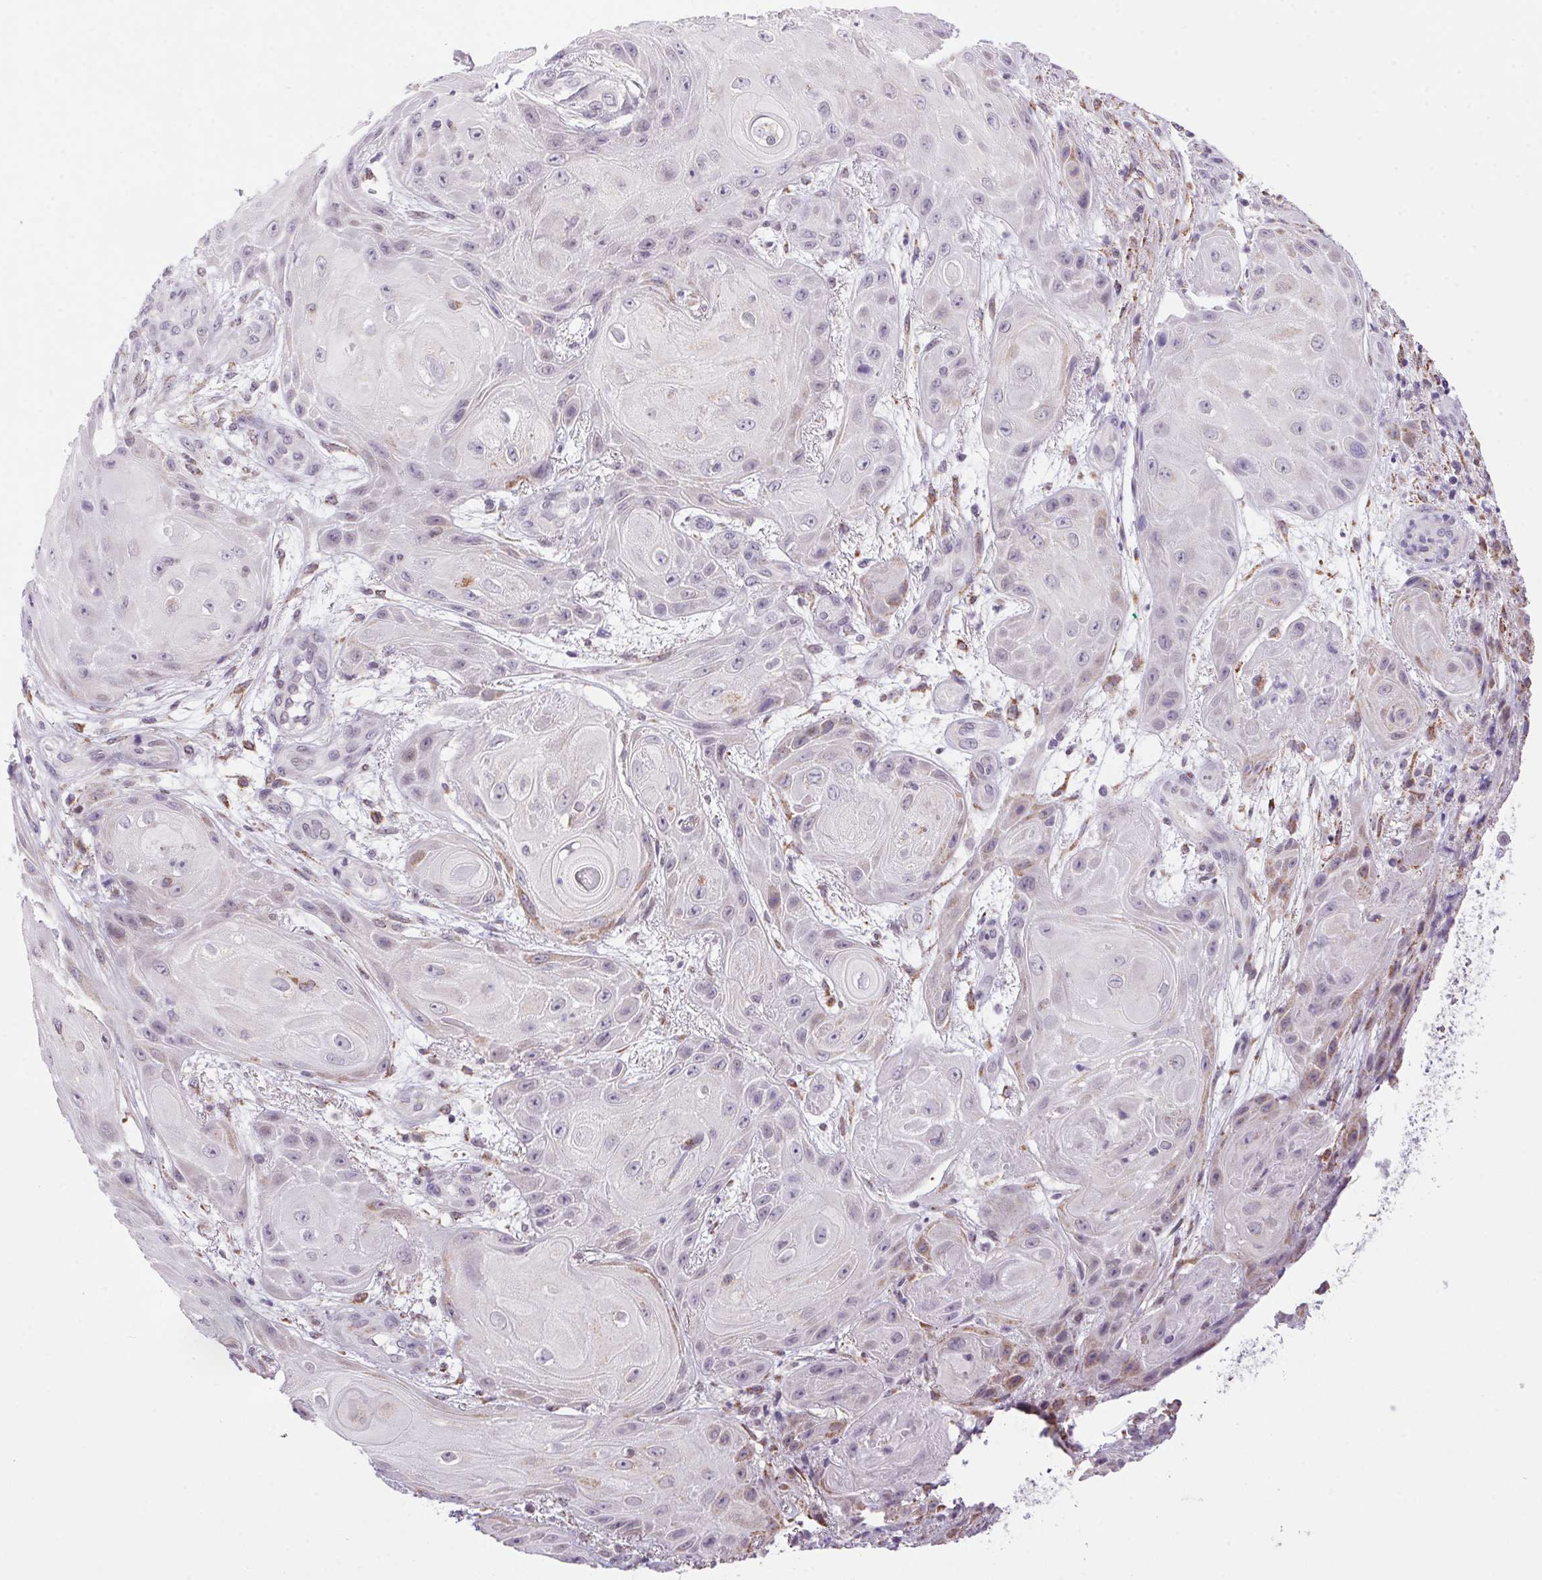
{"staining": {"intensity": "negative", "quantity": "none", "location": "none"}, "tissue": "skin cancer", "cell_type": "Tumor cells", "image_type": "cancer", "snomed": [{"axis": "morphology", "description": "Squamous cell carcinoma, NOS"}, {"axis": "topography", "description": "Skin"}], "caption": "Skin squamous cell carcinoma was stained to show a protein in brown. There is no significant positivity in tumor cells.", "gene": "AKR1E2", "patient": {"sex": "male", "age": 62}}